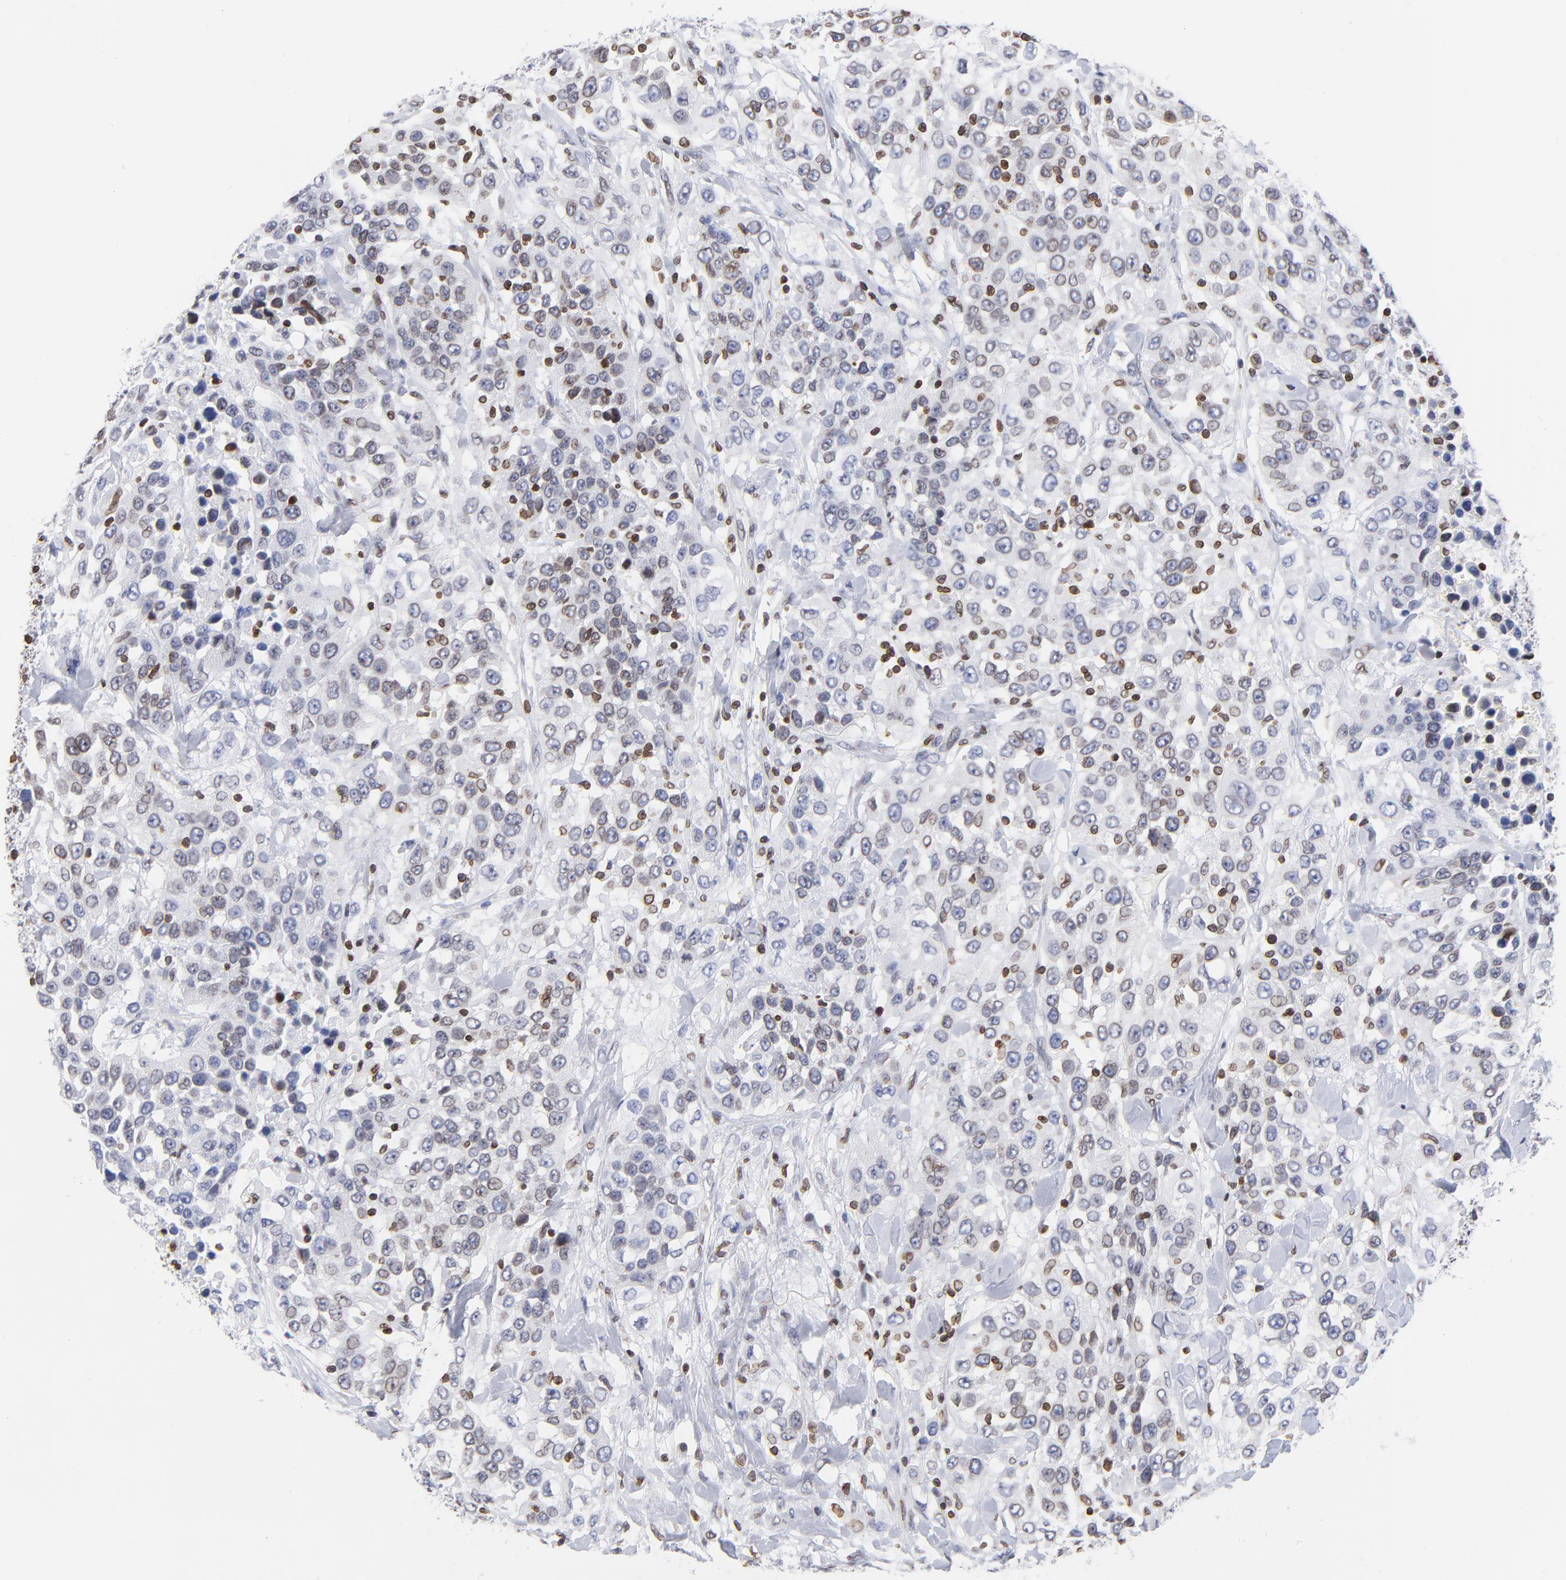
{"staining": {"intensity": "weak", "quantity": "<25%", "location": "cytoplasmic/membranous,nuclear"}, "tissue": "urothelial cancer", "cell_type": "Tumor cells", "image_type": "cancer", "snomed": [{"axis": "morphology", "description": "Urothelial carcinoma, High grade"}, {"axis": "topography", "description": "Urinary bladder"}], "caption": "DAB (3,3'-diaminobenzidine) immunohistochemical staining of human urothelial cancer displays no significant positivity in tumor cells. (Brightfield microscopy of DAB (3,3'-diaminobenzidine) immunohistochemistry (IHC) at high magnification).", "gene": "THAP7", "patient": {"sex": "female", "age": 80}}